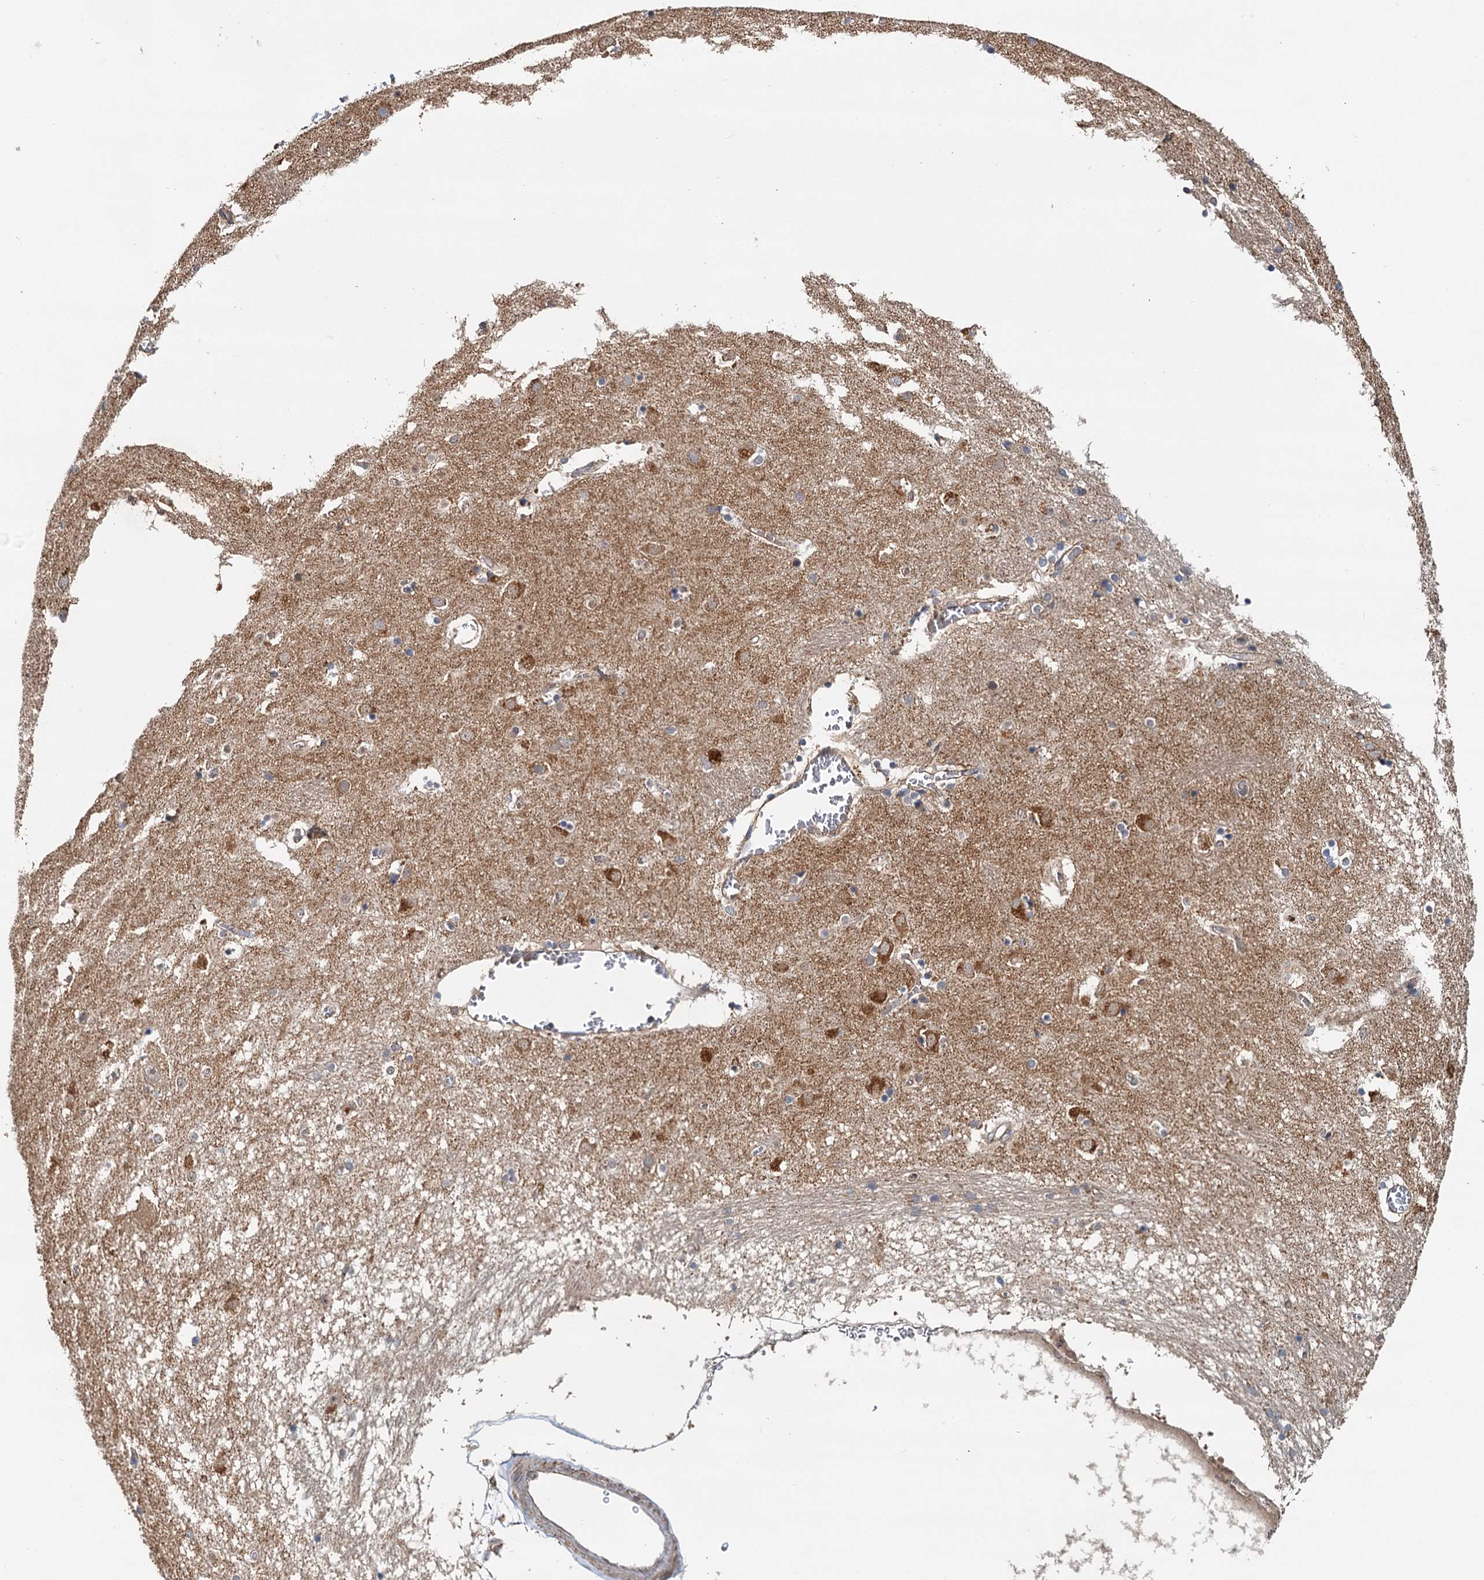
{"staining": {"intensity": "weak", "quantity": "<25%", "location": "cytoplasmic/membranous"}, "tissue": "caudate", "cell_type": "Glial cells", "image_type": "normal", "snomed": [{"axis": "morphology", "description": "Normal tissue, NOS"}, {"axis": "topography", "description": "Lateral ventricle wall"}], "caption": "Immunohistochemistry photomicrograph of normal caudate: human caudate stained with DAB (3,3'-diaminobenzidine) demonstrates no significant protein staining in glial cells.", "gene": "LRRK2", "patient": {"sex": "male", "age": 70}}